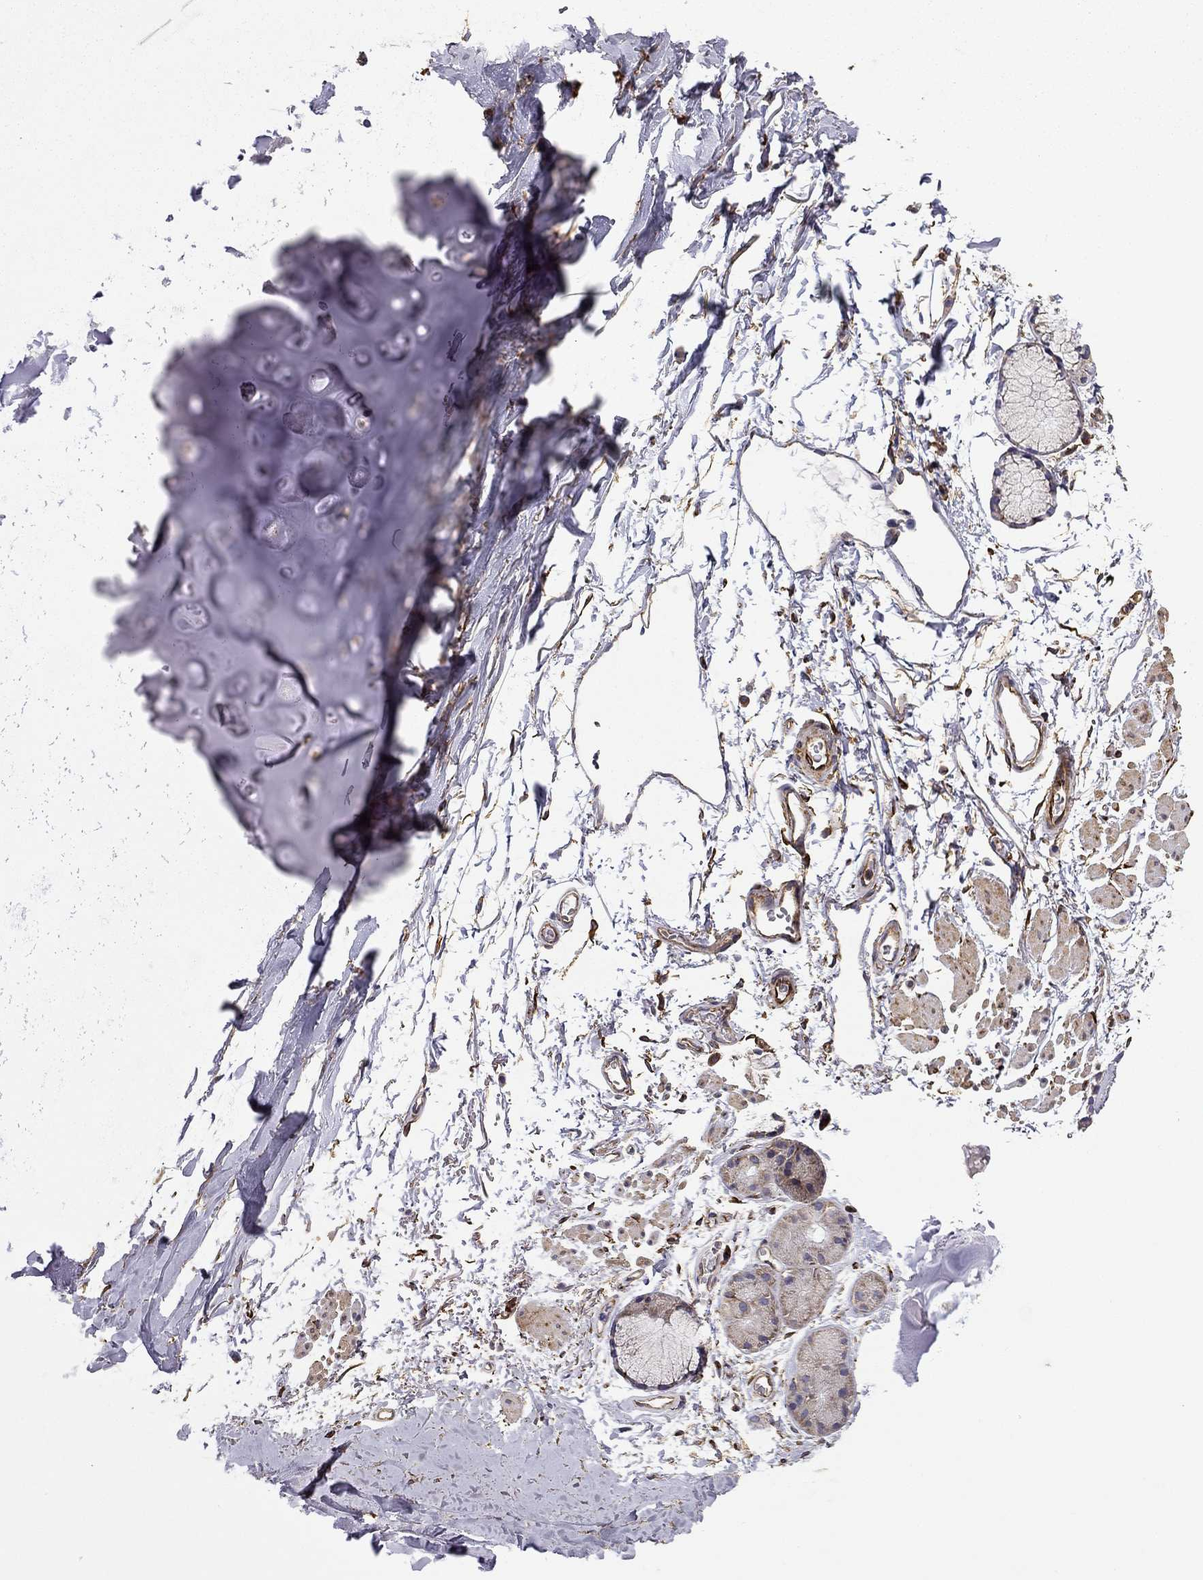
{"staining": {"intensity": "negative", "quantity": "none", "location": "none"}, "tissue": "soft tissue", "cell_type": "Chondrocytes", "image_type": "normal", "snomed": [{"axis": "morphology", "description": "Normal tissue, NOS"}, {"axis": "topography", "description": "Cartilage tissue"}, {"axis": "topography", "description": "Bronchus"}], "caption": "Benign soft tissue was stained to show a protein in brown. There is no significant staining in chondrocytes. (Stains: DAB IHC with hematoxylin counter stain, Microscopy: brightfield microscopy at high magnification).", "gene": "MAP4", "patient": {"sex": "female", "age": 79}}